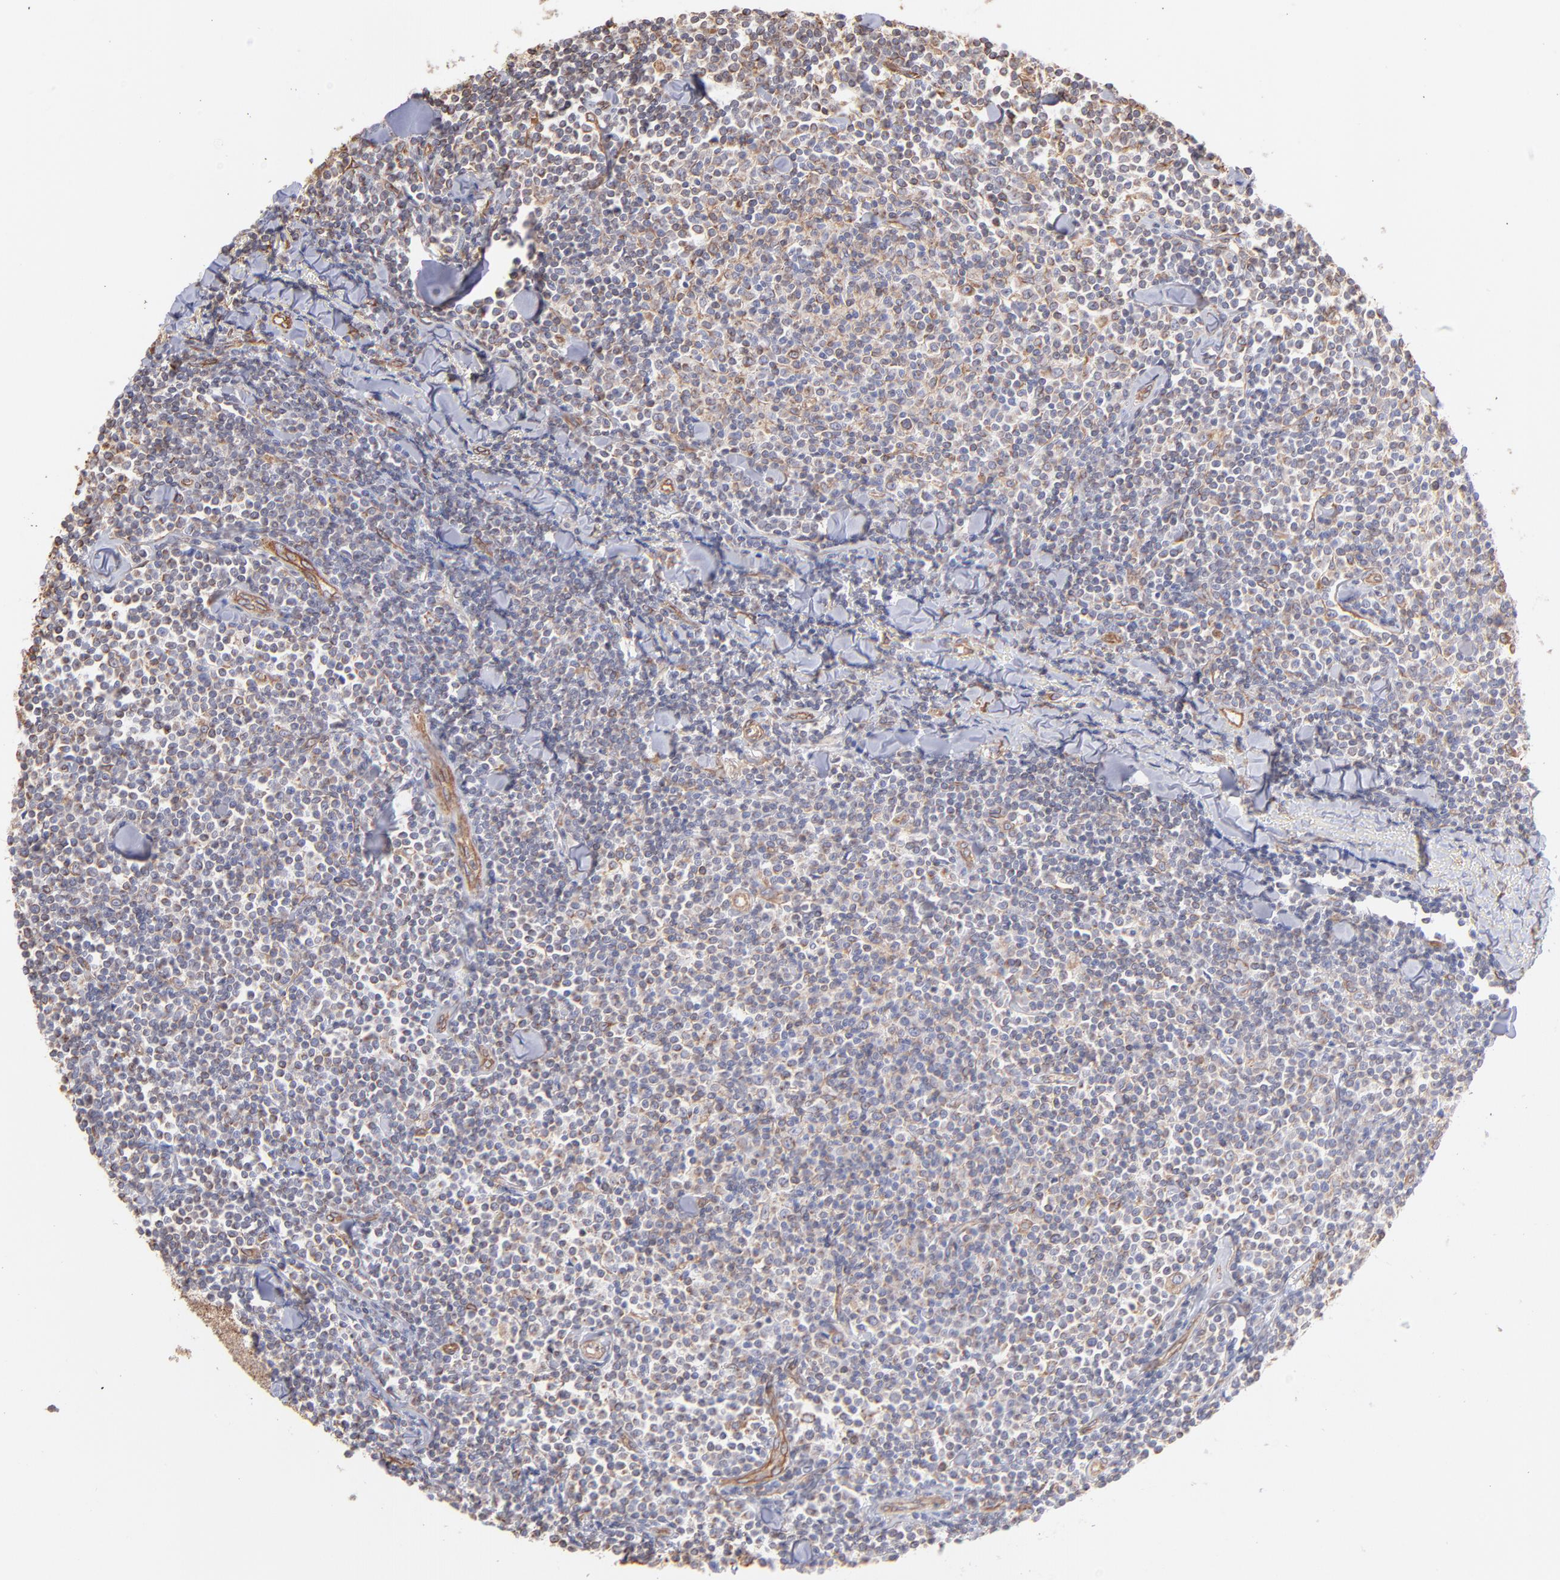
{"staining": {"intensity": "weak", "quantity": "25%-75%", "location": "cytoplasmic/membranous"}, "tissue": "lymphoma", "cell_type": "Tumor cells", "image_type": "cancer", "snomed": [{"axis": "morphology", "description": "Malignant lymphoma, non-Hodgkin's type, Low grade"}, {"axis": "topography", "description": "Soft tissue"}], "caption": "Immunohistochemistry (DAB (3,3'-diaminobenzidine)) staining of human lymphoma shows weak cytoplasmic/membranous protein staining in approximately 25%-75% of tumor cells.", "gene": "PLEC", "patient": {"sex": "male", "age": 92}}